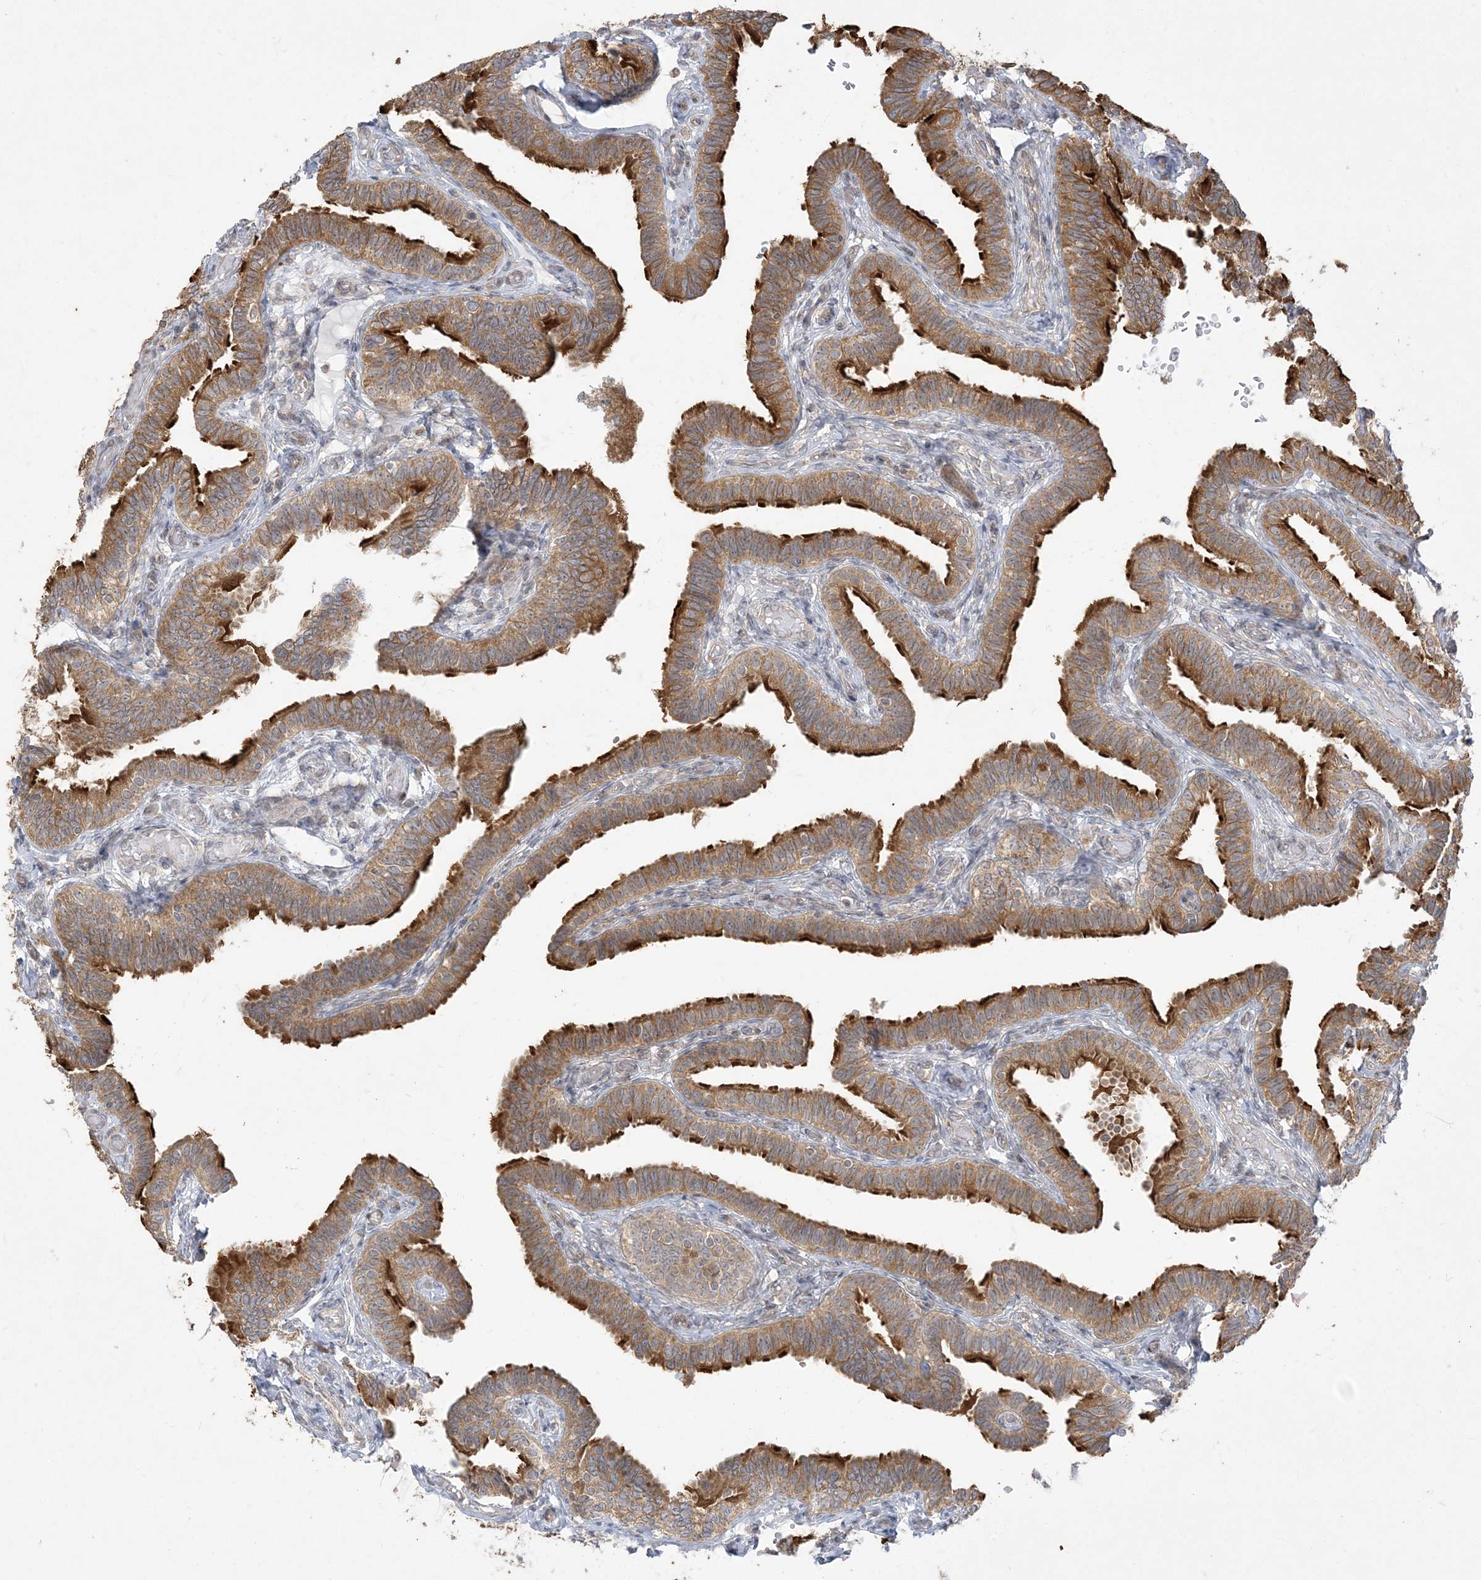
{"staining": {"intensity": "strong", "quantity": "25%-75%", "location": "cytoplasmic/membranous"}, "tissue": "fallopian tube", "cell_type": "Glandular cells", "image_type": "normal", "snomed": [{"axis": "morphology", "description": "Normal tissue, NOS"}, {"axis": "topography", "description": "Fallopian tube"}], "caption": "Immunohistochemistry (DAB) staining of normal human fallopian tube shows strong cytoplasmic/membranous protein expression in approximately 25%-75% of glandular cells. (DAB IHC, brown staining for protein, blue staining for nuclei).", "gene": "ZC3H6", "patient": {"sex": "female", "age": 39}}